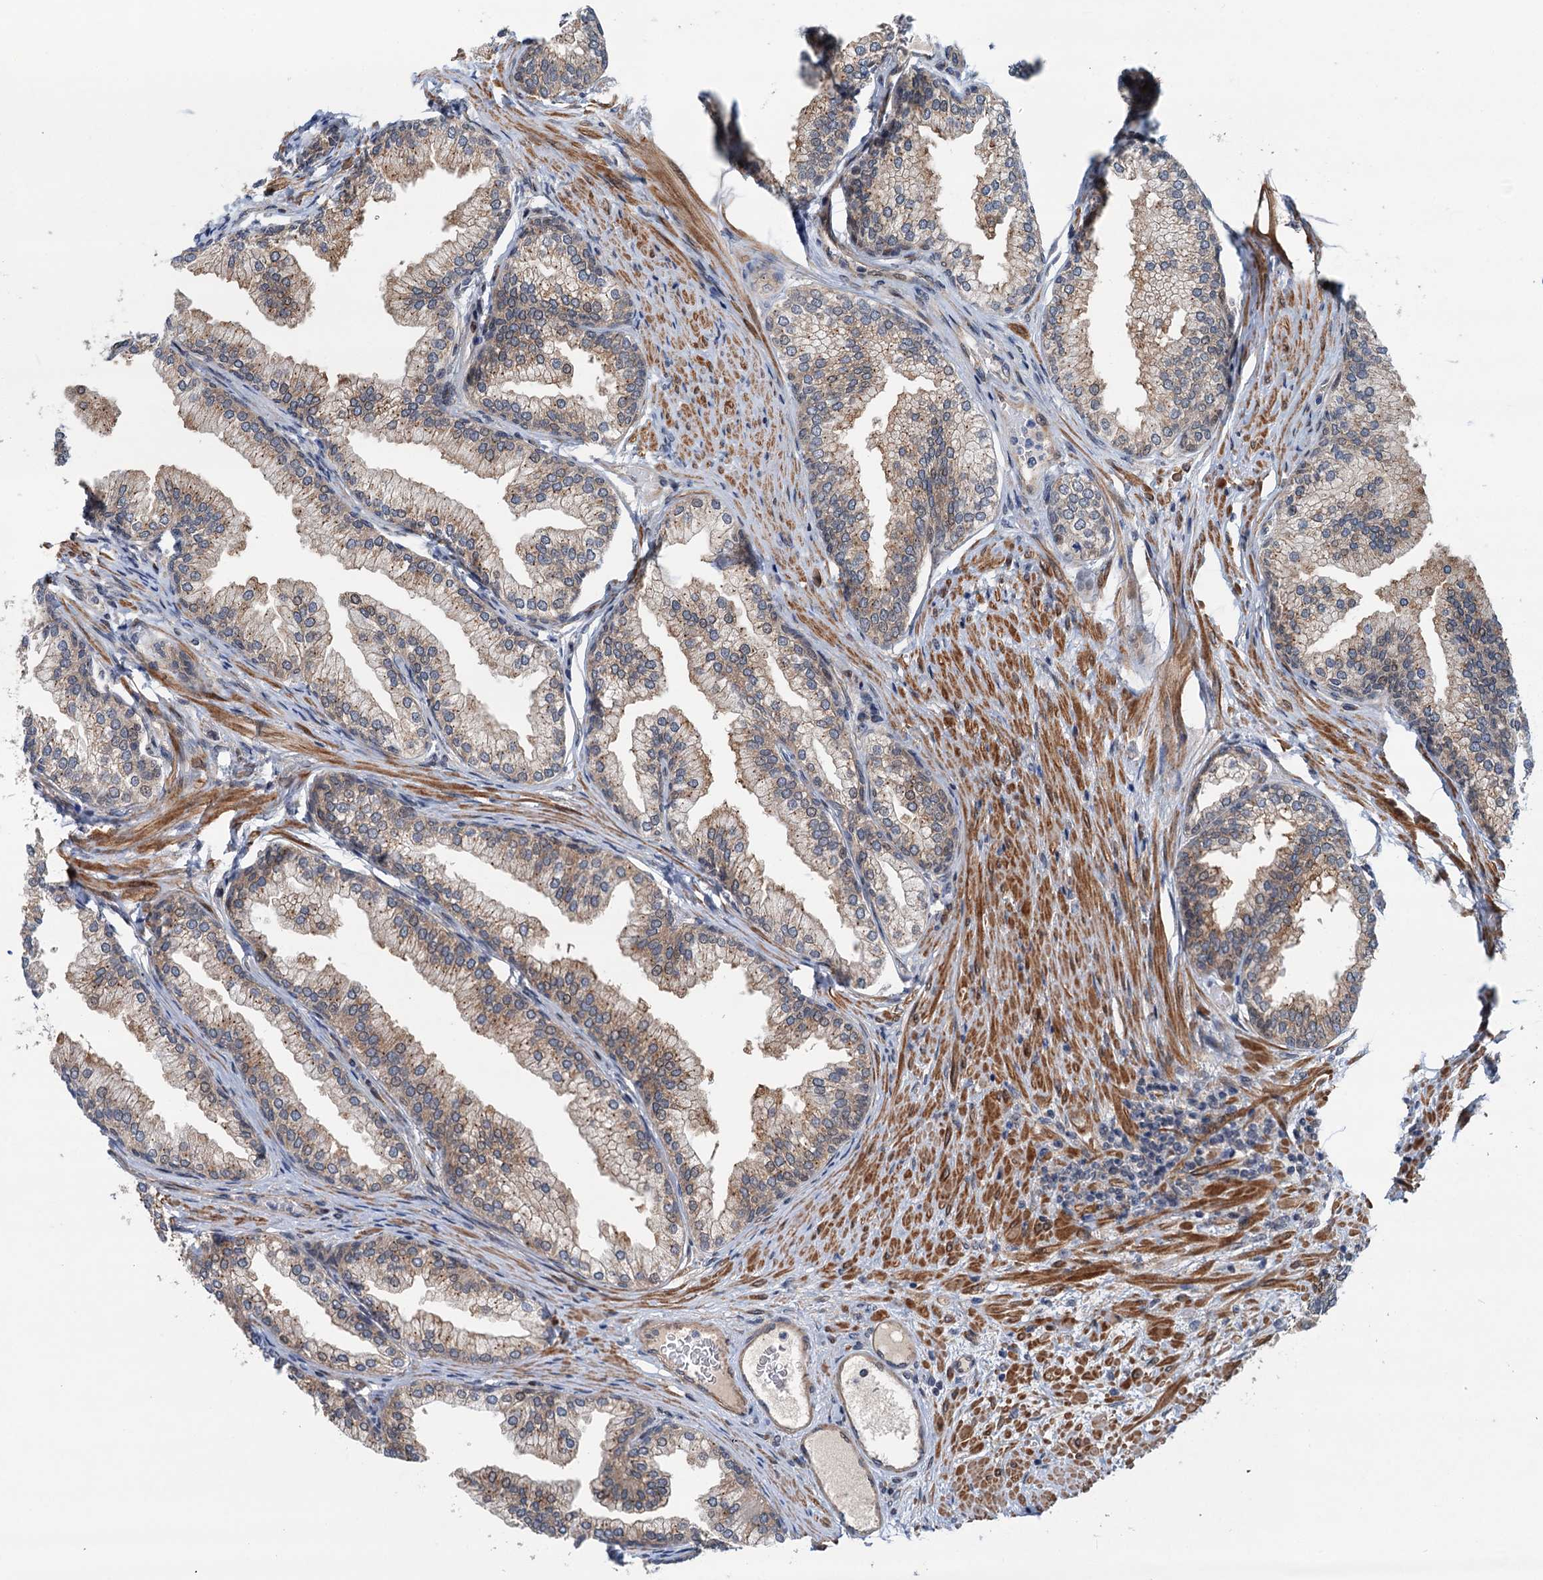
{"staining": {"intensity": "moderate", "quantity": ">75%", "location": "cytoplasmic/membranous"}, "tissue": "prostate", "cell_type": "Glandular cells", "image_type": "normal", "snomed": [{"axis": "morphology", "description": "Normal tissue, NOS"}, {"axis": "topography", "description": "Prostate"}], "caption": "The immunohistochemical stain labels moderate cytoplasmic/membranous expression in glandular cells of benign prostate.", "gene": "DYNC2I2", "patient": {"sex": "male", "age": 76}}